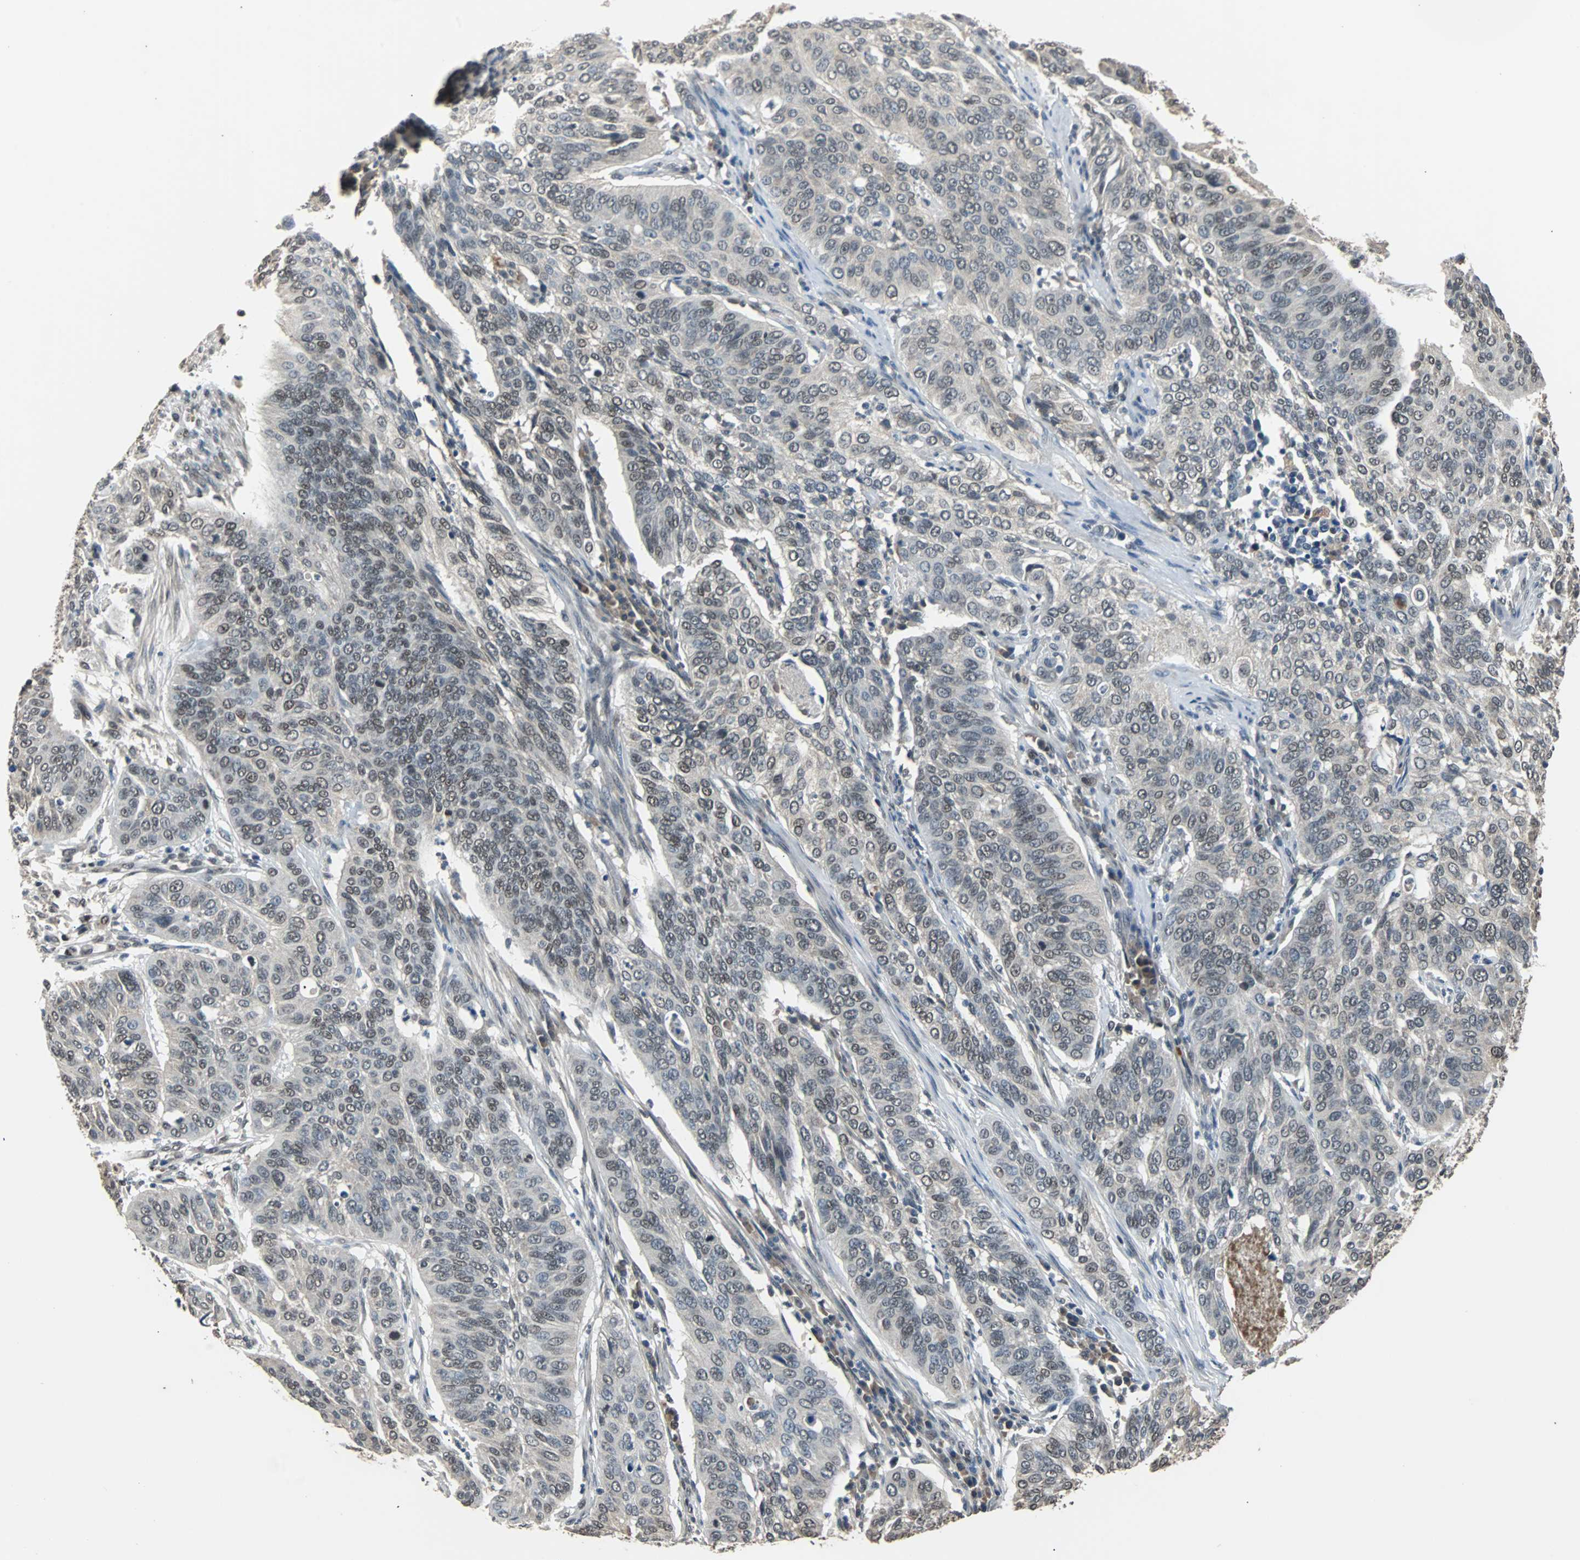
{"staining": {"intensity": "weak", "quantity": "<25%", "location": "nuclear"}, "tissue": "cervical cancer", "cell_type": "Tumor cells", "image_type": "cancer", "snomed": [{"axis": "morphology", "description": "Squamous cell carcinoma, NOS"}, {"axis": "topography", "description": "Cervix"}], "caption": "IHC photomicrograph of human cervical cancer (squamous cell carcinoma) stained for a protein (brown), which exhibits no staining in tumor cells. (Stains: DAB (3,3'-diaminobenzidine) immunohistochemistry with hematoxylin counter stain, Microscopy: brightfield microscopy at high magnification).", "gene": "PHC1", "patient": {"sex": "female", "age": 39}}